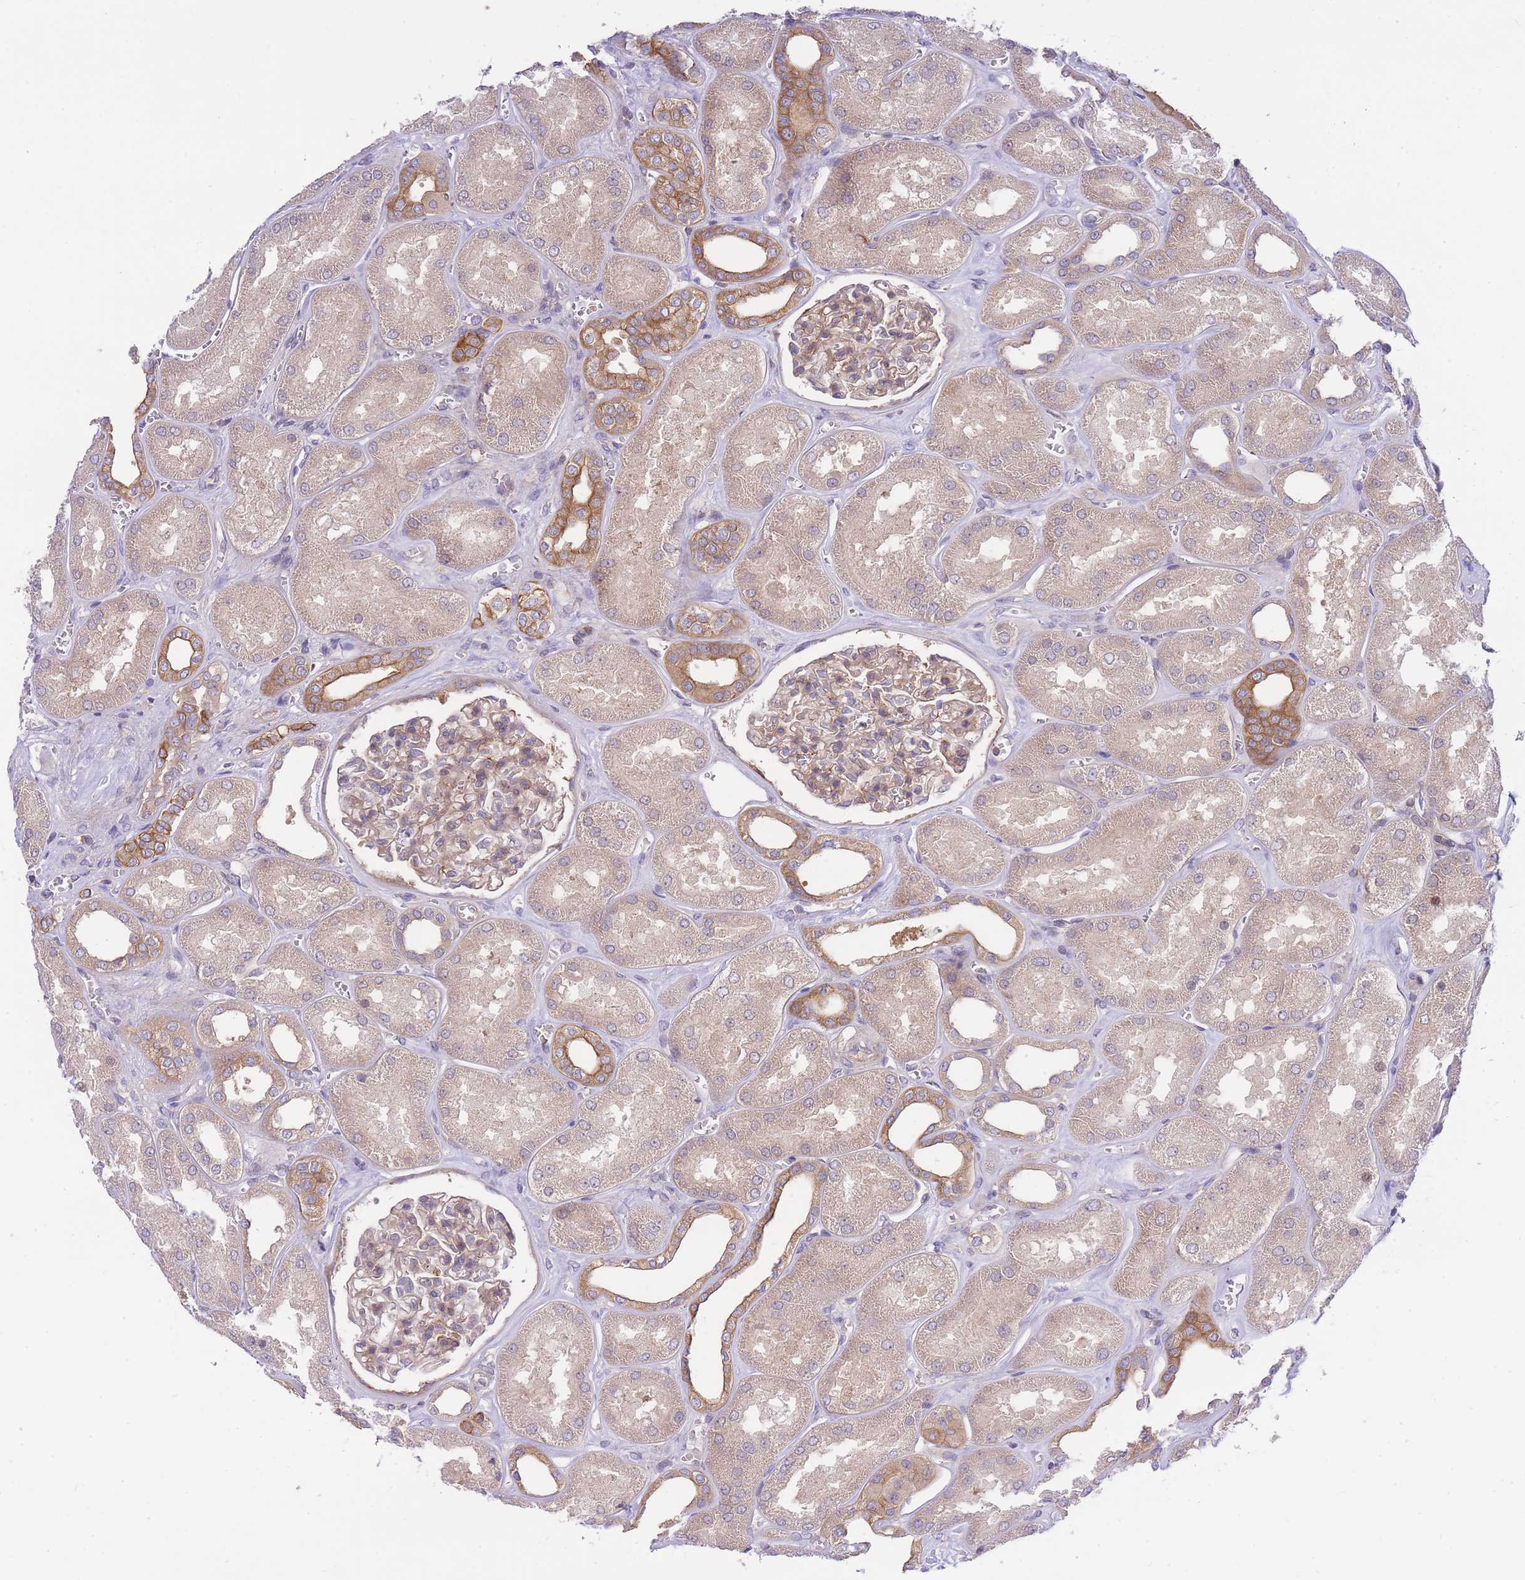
{"staining": {"intensity": "weak", "quantity": ">75%", "location": "cytoplasmic/membranous"}, "tissue": "kidney", "cell_type": "Cells in glomeruli", "image_type": "normal", "snomed": [{"axis": "morphology", "description": "Normal tissue, NOS"}, {"axis": "morphology", "description": "Adenocarcinoma, NOS"}, {"axis": "topography", "description": "Kidney"}], "caption": "Kidney stained for a protein (brown) shows weak cytoplasmic/membranous positive expression in approximately >75% of cells in glomeruli.", "gene": "EIF2B2", "patient": {"sex": "female", "age": 68}}